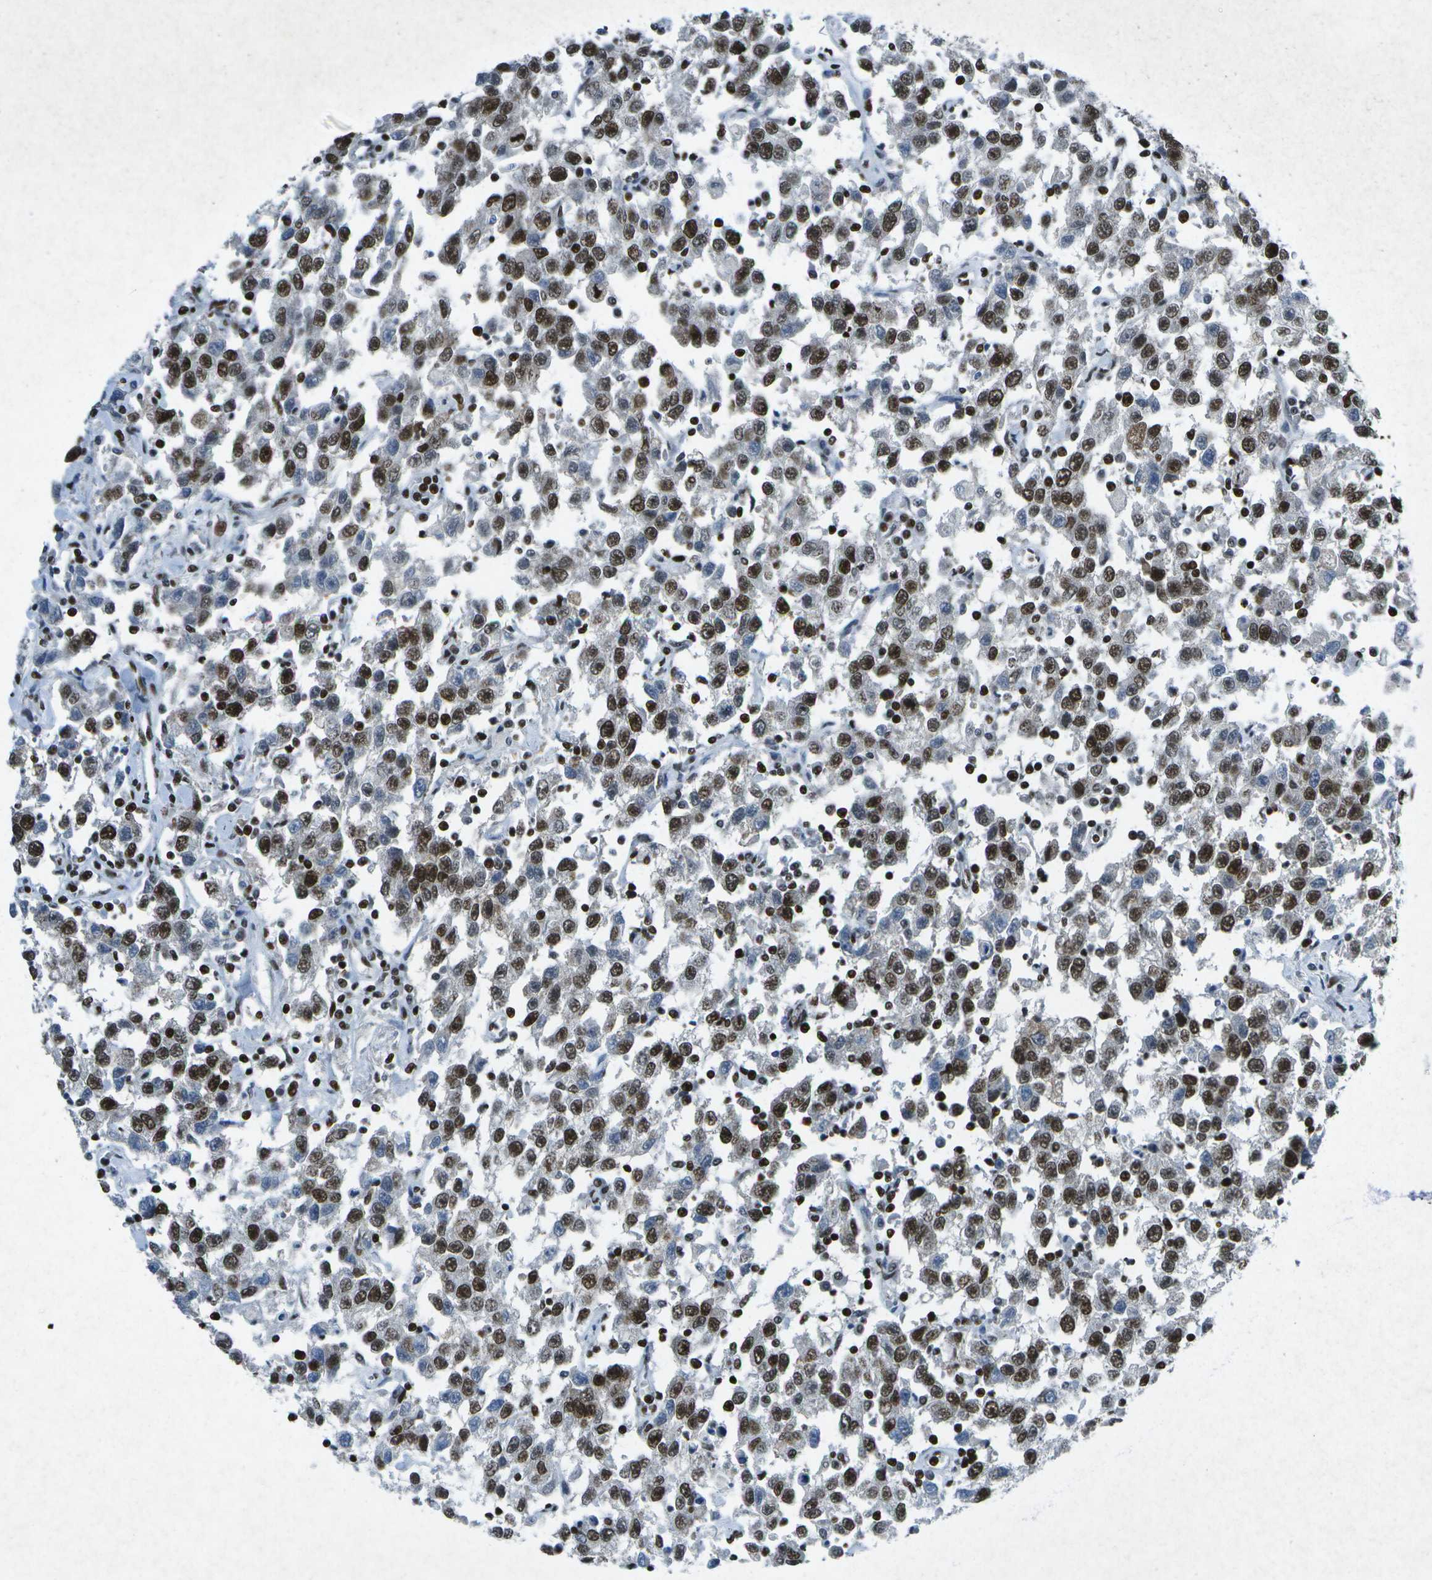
{"staining": {"intensity": "strong", "quantity": ">75%", "location": "nuclear"}, "tissue": "testis cancer", "cell_type": "Tumor cells", "image_type": "cancer", "snomed": [{"axis": "morphology", "description": "Seminoma, NOS"}, {"axis": "topography", "description": "Testis"}], "caption": "About >75% of tumor cells in seminoma (testis) exhibit strong nuclear protein staining as visualized by brown immunohistochemical staining.", "gene": "MTA2", "patient": {"sex": "male", "age": 41}}